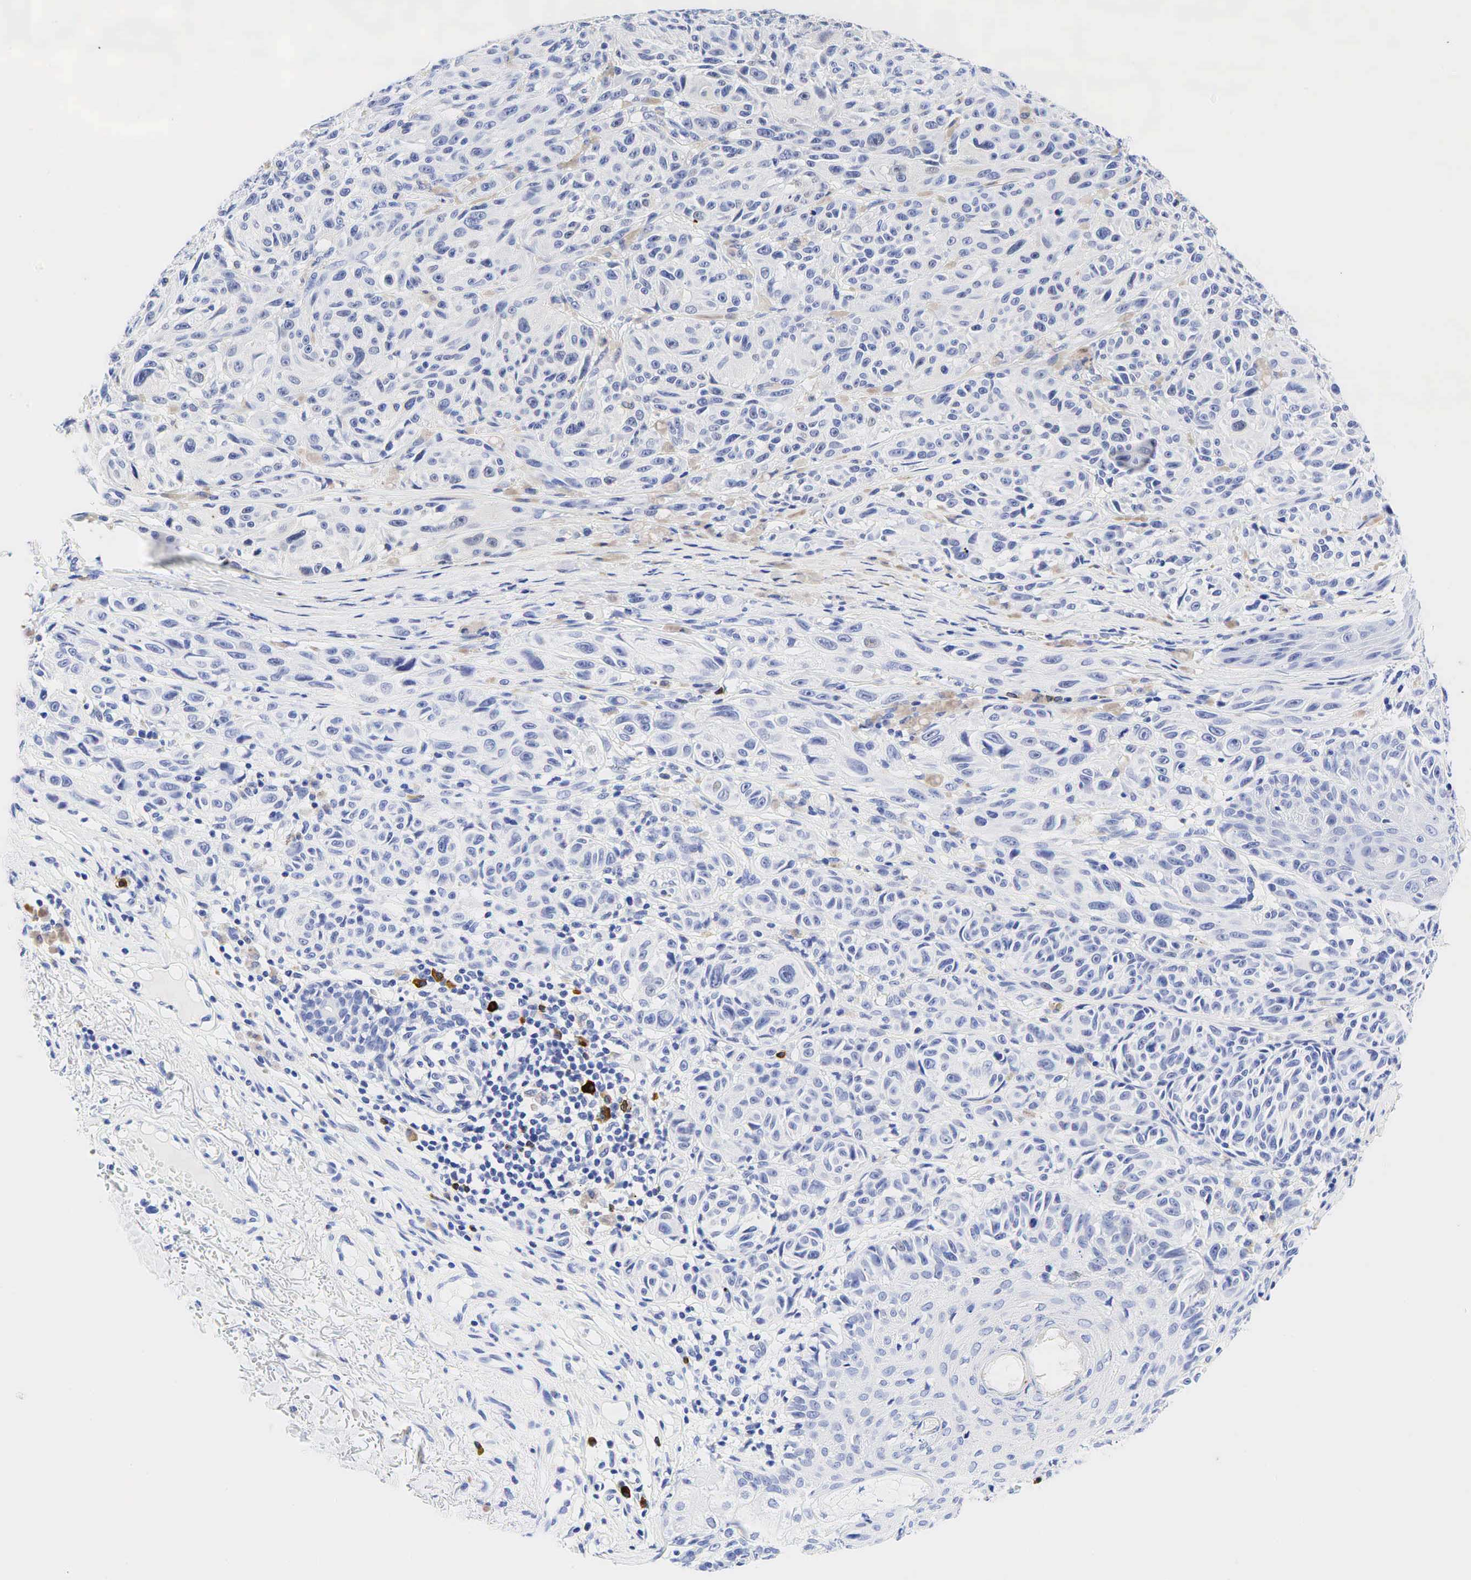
{"staining": {"intensity": "negative", "quantity": "none", "location": "none"}, "tissue": "melanoma", "cell_type": "Tumor cells", "image_type": "cancer", "snomed": [{"axis": "morphology", "description": "Malignant melanoma, NOS"}, {"axis": "topography", "description": "Skin"}], "caption": "Human melanoma stained for a protein using immunohistochemistry (IHC) demonstrates no staining in tumor cells.", "gene": "CD79A", "patient": {"sex": "male", "age": 70}}